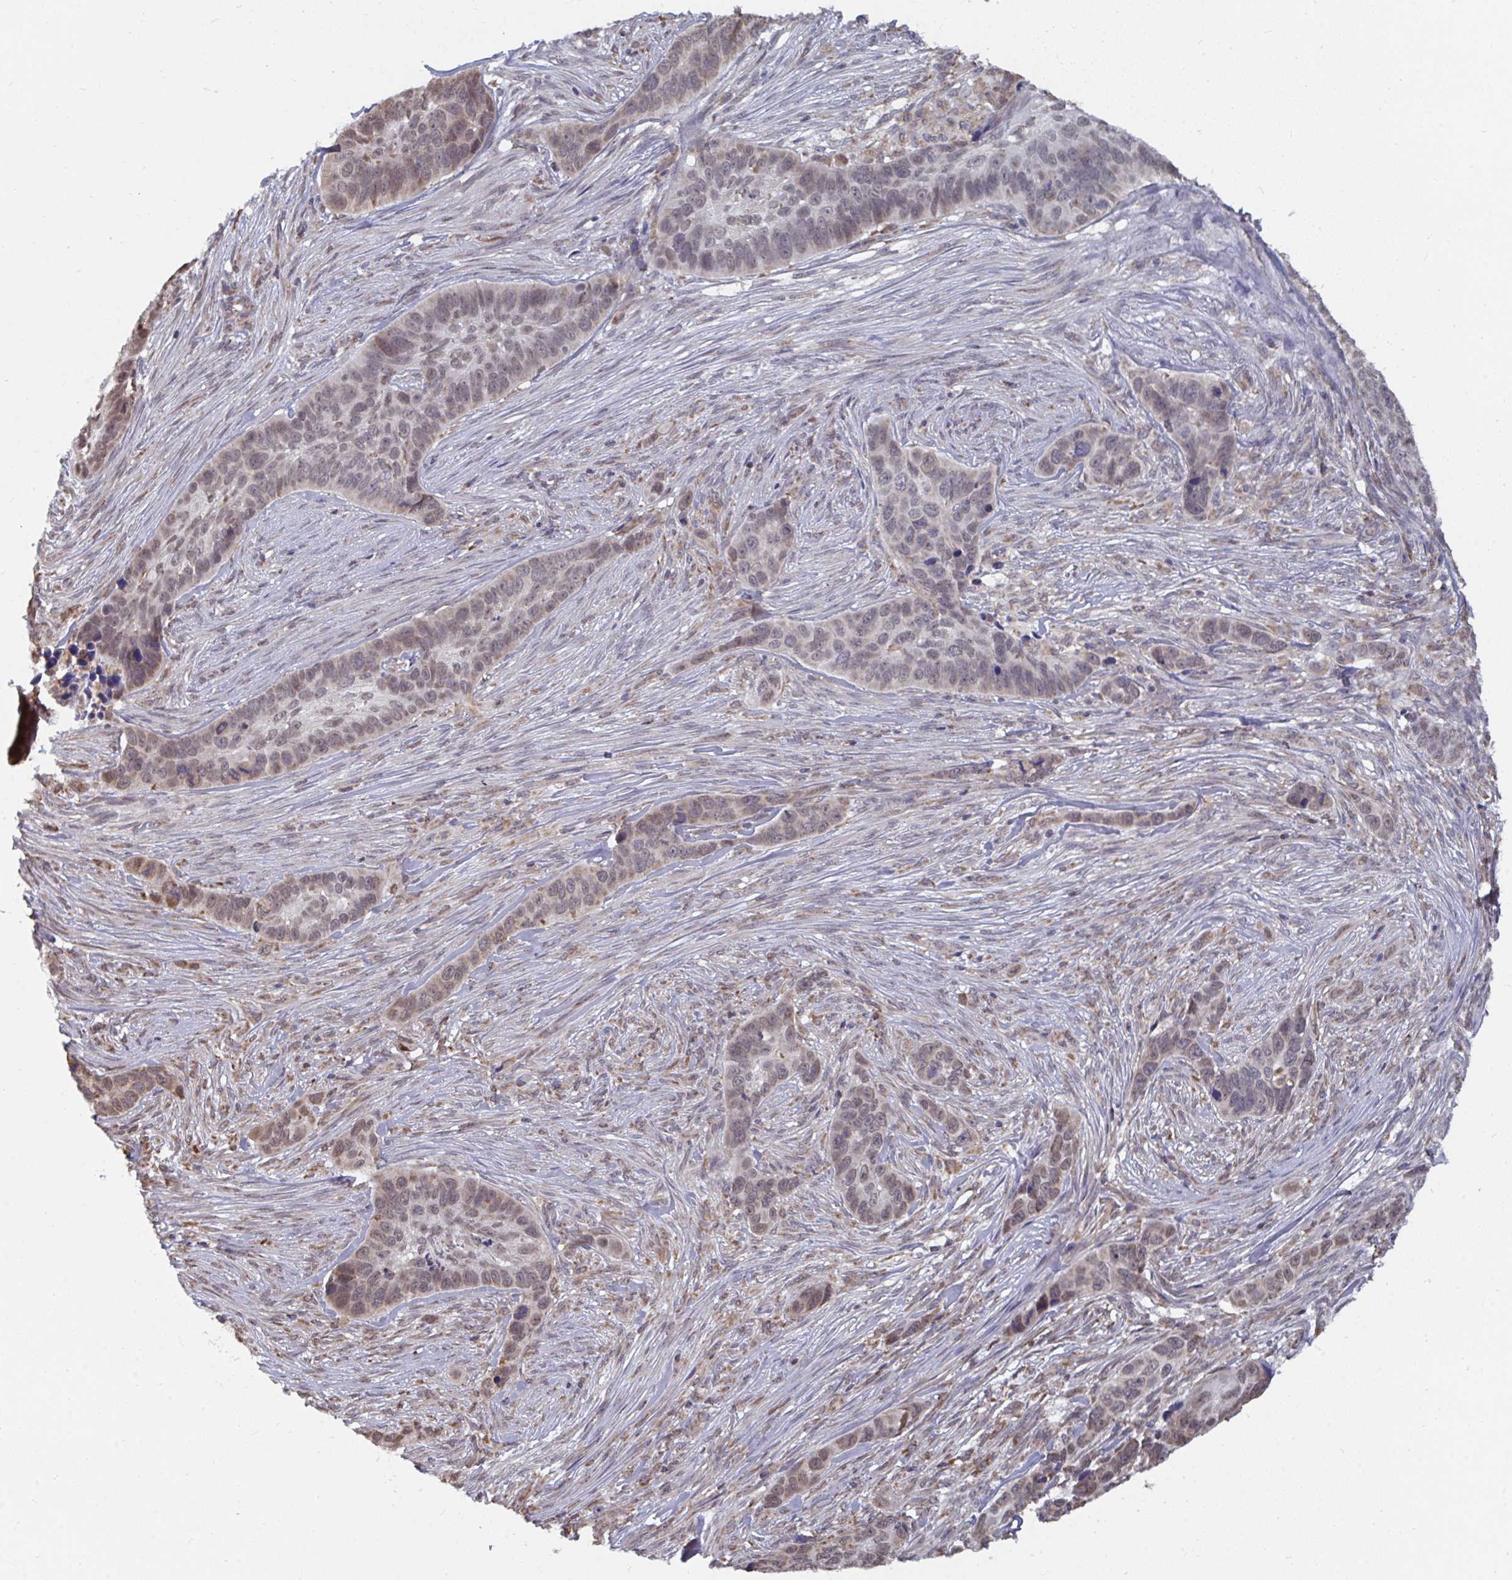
{"staining": {"intensity": "moderate", "quantity": "25%-75%", "location": "cytoplasmic/membranous"}, "tissue": "skin cancer", "cell_type": "Tumor cells", "image_type": "cancer", "snomed": [{"axis": "morphology", "description": "Basal cell carcinoma"}, {"axis": "topography", "description": "Skin"}], "caption": "There is medium levels of moderate cytoplasmic/membranous expression in tumor cells of basal cell carcinoma (skin), as demonstrated by immunohistochemical staining (brown color).", "gene": "ELAVL1", "patient": {"sex": "female", "age": 82}}